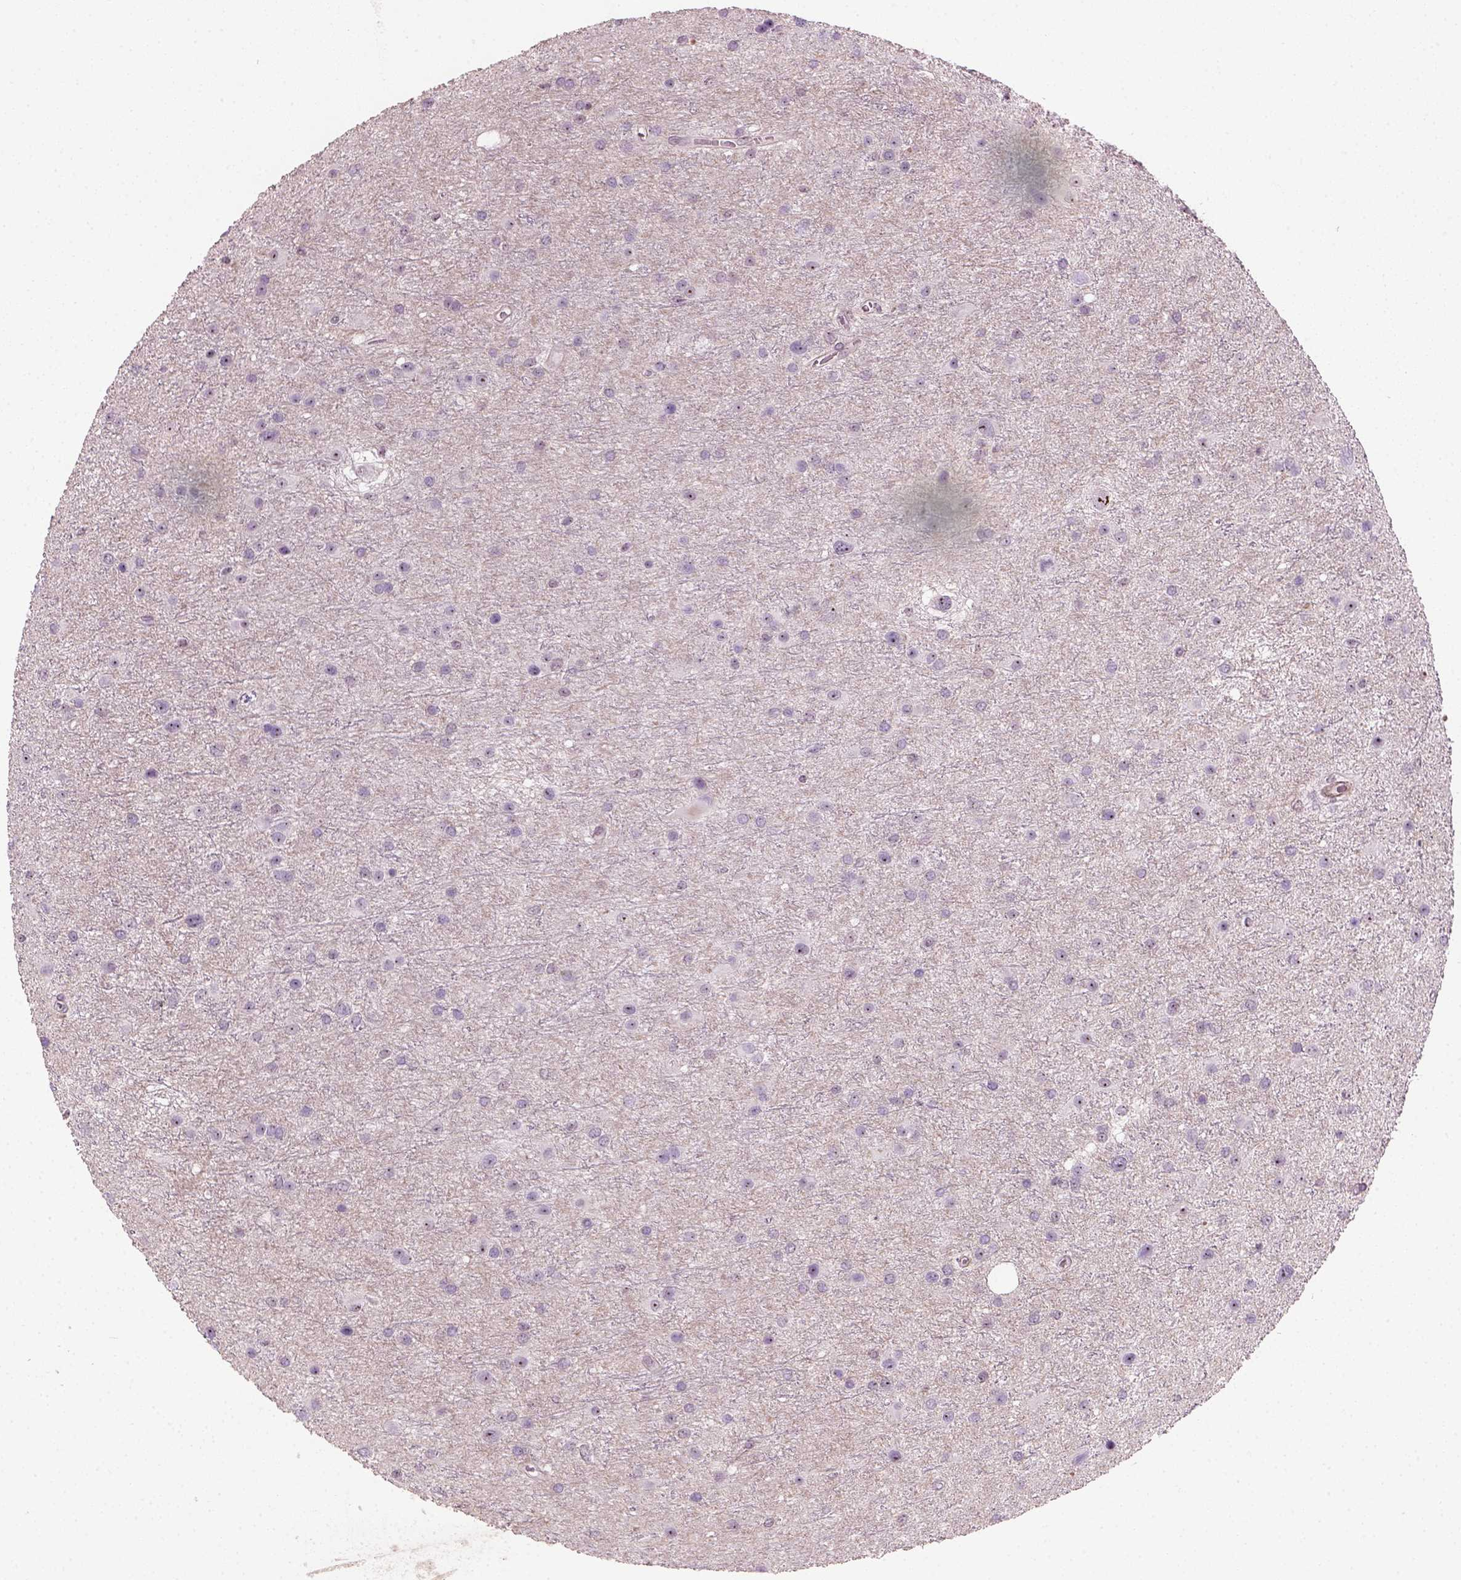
{"staining": {"intensity": "negative", "quantity": "none", "location": "none"}, "tissue": "glioma", "cell_type": "Tumor cells", "image_type": "cancer", "snomed": [{"axis": "morphology", "description": "Glioma, malignant, Low grade"}, {"axis": "topography", "description": "Brain"}], "caption": "Immunohistochemical staining of malignant glioma (low-grade) demonstrates no significant staining in tumor cells. (Immunohistochemistry (ihc), brightfield microscopy, high magnification).", "gene": "RRS1", "patient": {"sex": "female", "age": 32}}